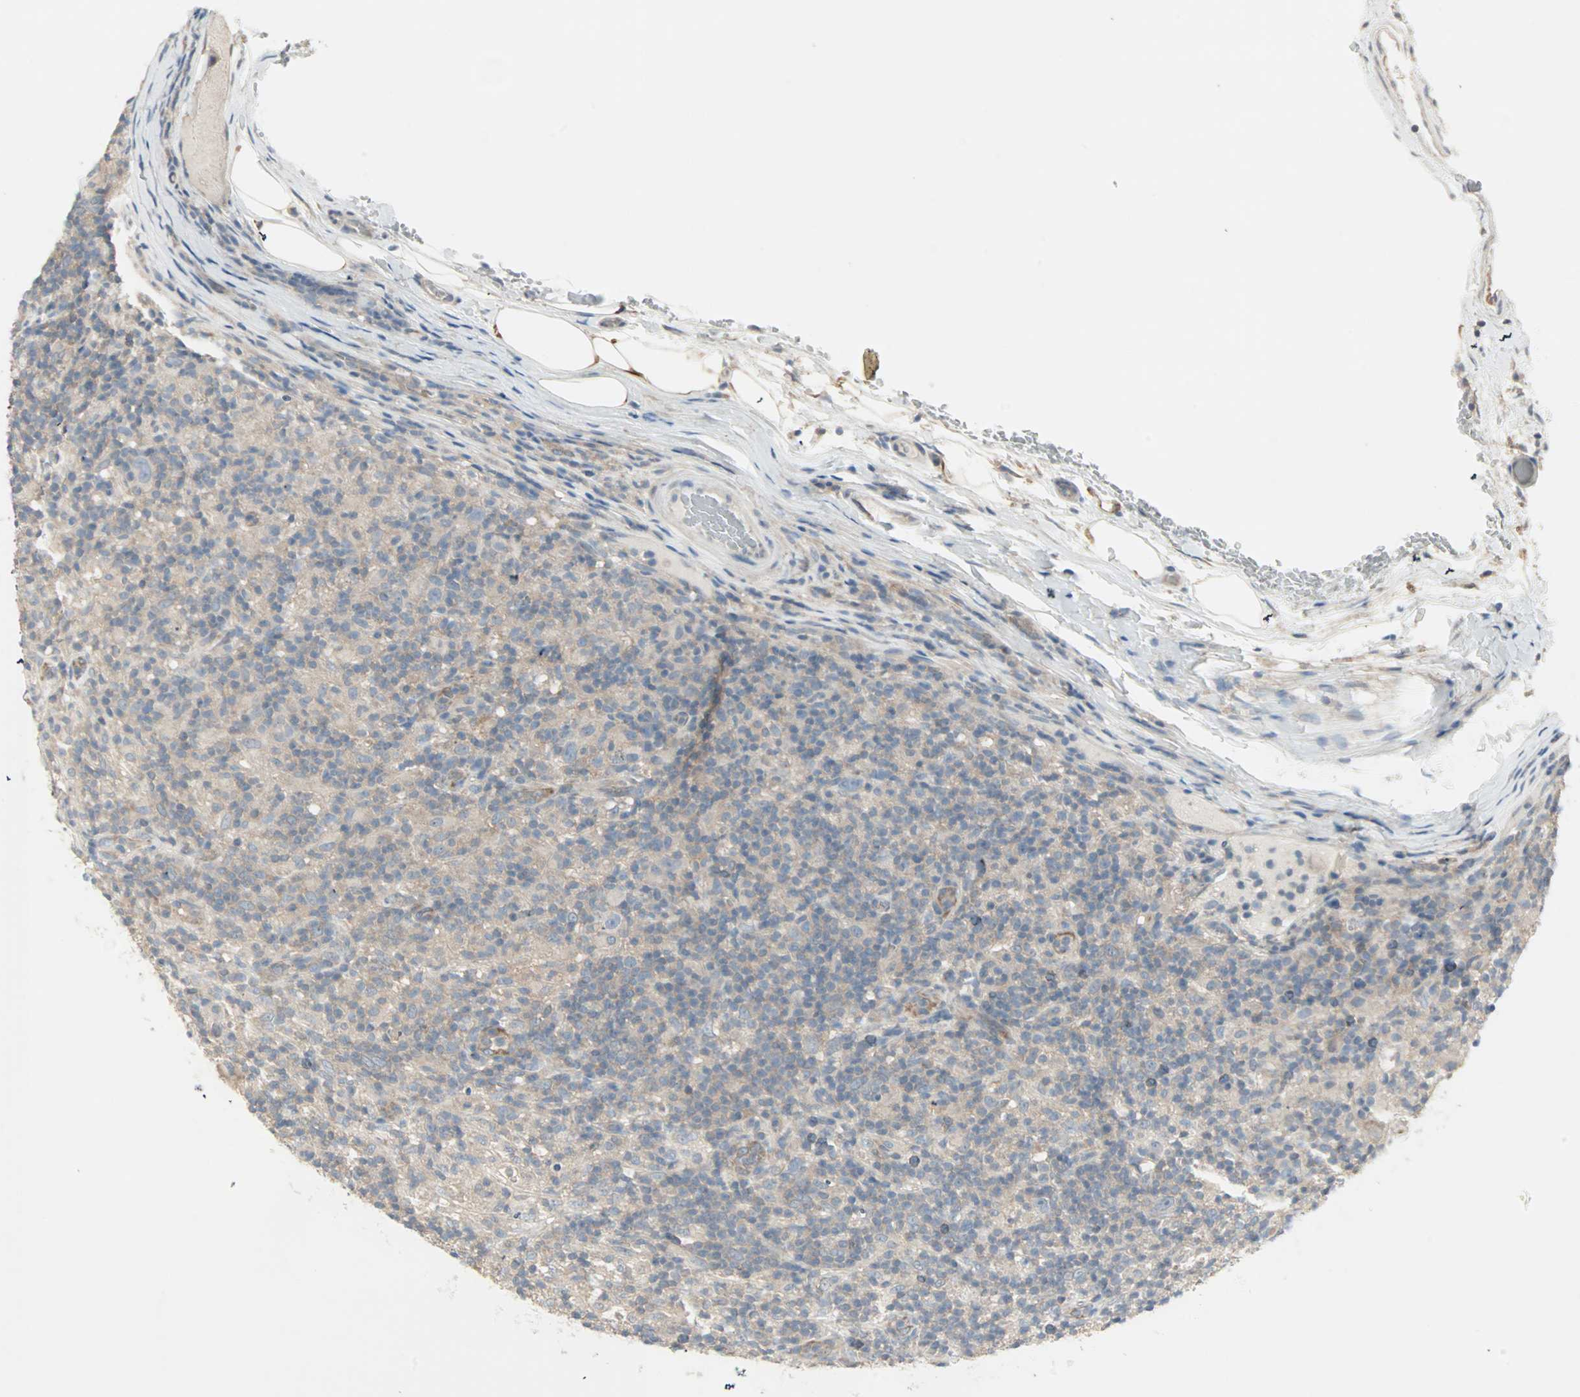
{"staining": {"intensity": "weak", "quantity": "<25%", "location": "cytoplasmic/membranous"}, "tissue": "lymphoma", "cell_type": "Tumor cells", "image_type": "cancer", "snomed": [{"axis": "morphology", "description": "Hodgkin's disease, NOS"}, {"axis": "topography", "description": "Lymph node"}], "caption": "High magnification brightfield microscopy of Hodgkin's disease stained with DAB (3,3'-diaminobenzidine) (brown) and counterstained with hematoxylin (blue): tumor cells show no significant staining.", "gene": "ZFP36", "patient": {"sex": "male", "age": 70}}